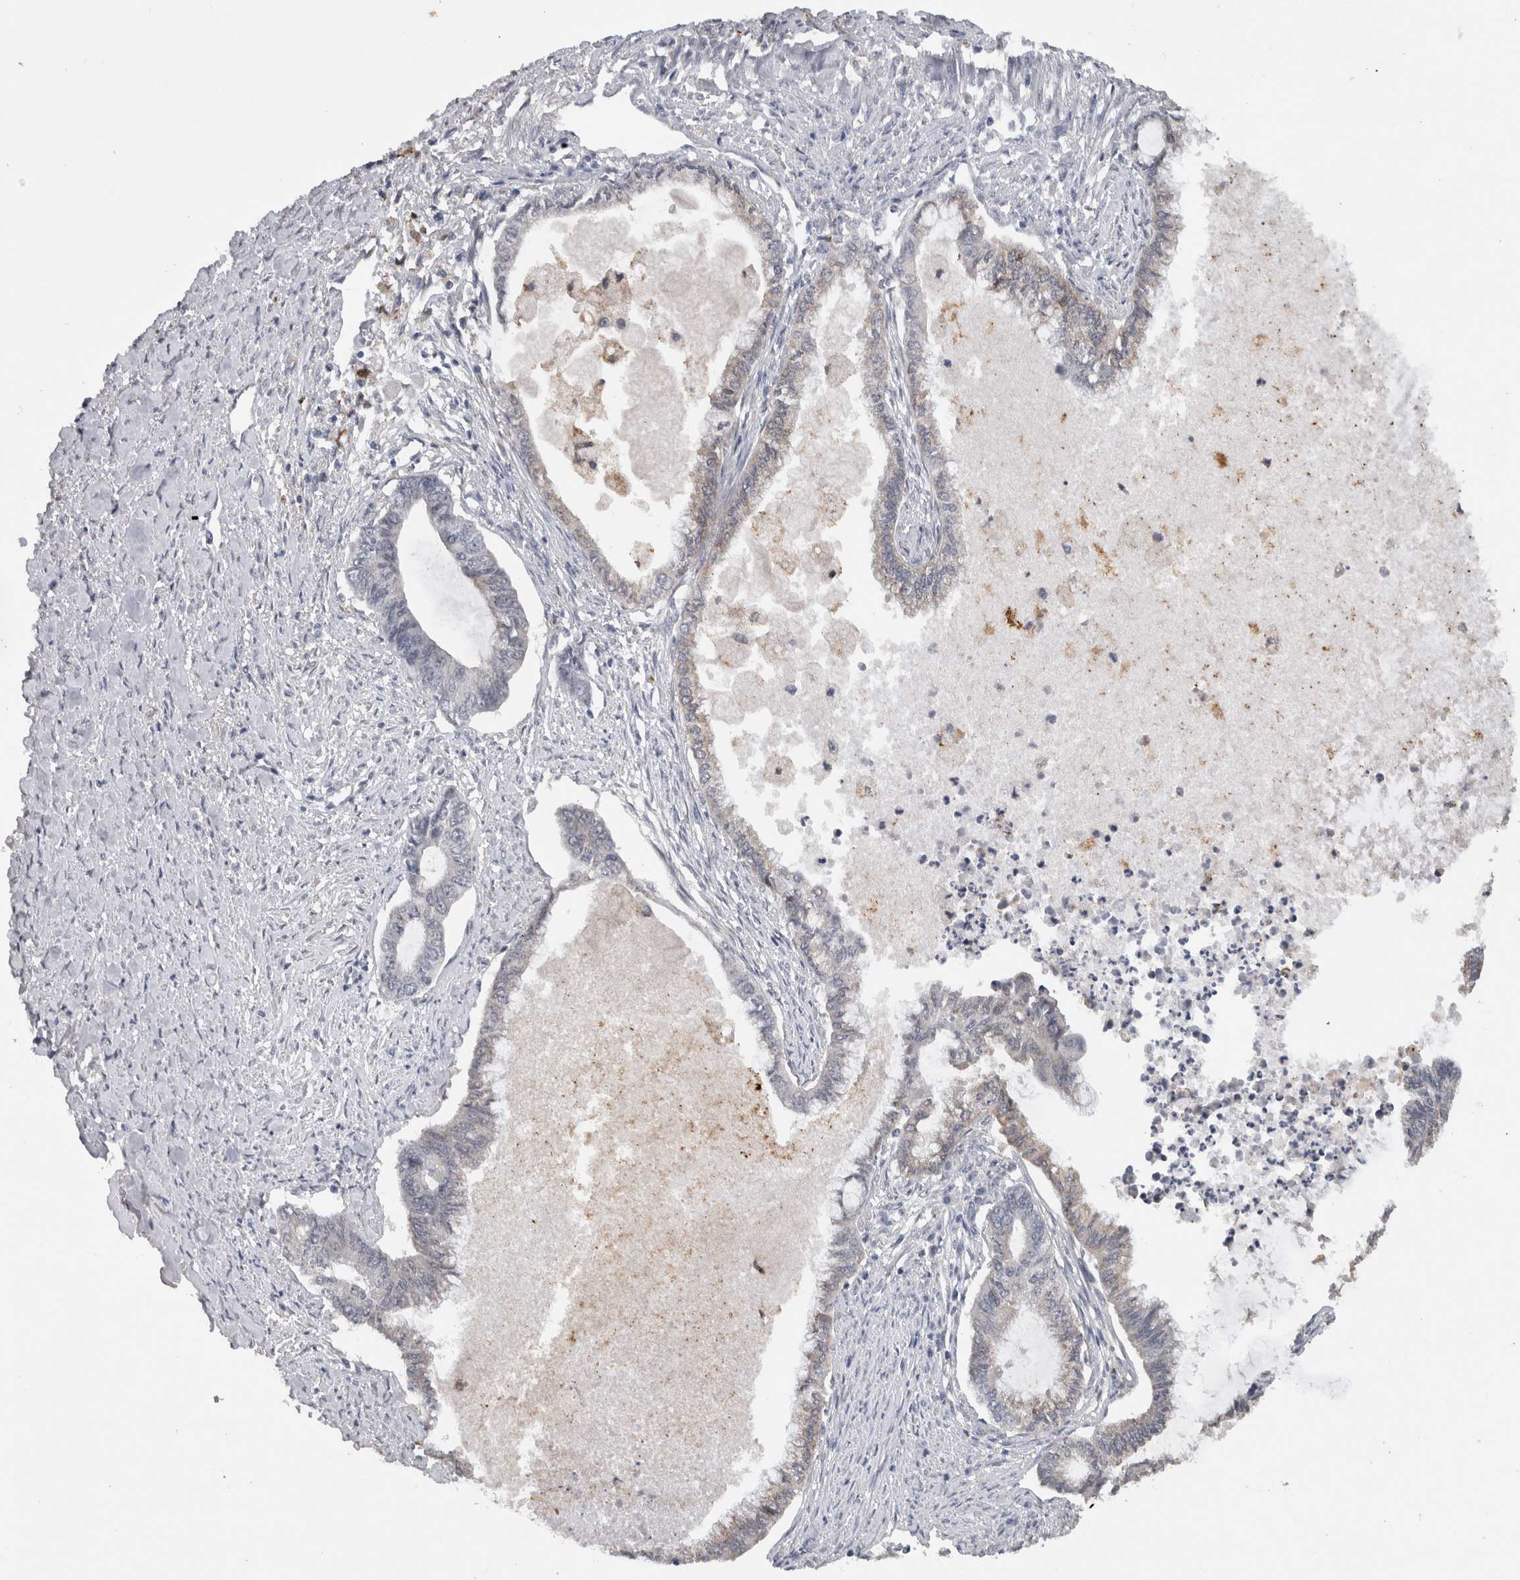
{"staining": {"intensity": "weak", "quantity": "<25%", "location": "cytoplasmic/membranous"}, "tissue": "endometrial cancer", "cell_type": "Tumor cells", "image_type": "cancer", "snomed": [{"axis": "morphology", "description": "Adenocarcinoma, NOS"}, {"axis": "topography", "description": "Endometrium"}], "caption": "Tumor cells are negative for protein expression in human endometrial cancer. (DAB immunohistochemistry, high magnification).", "gene": "PRXL2A", "patient": {"sex": "female", "age": 86}}